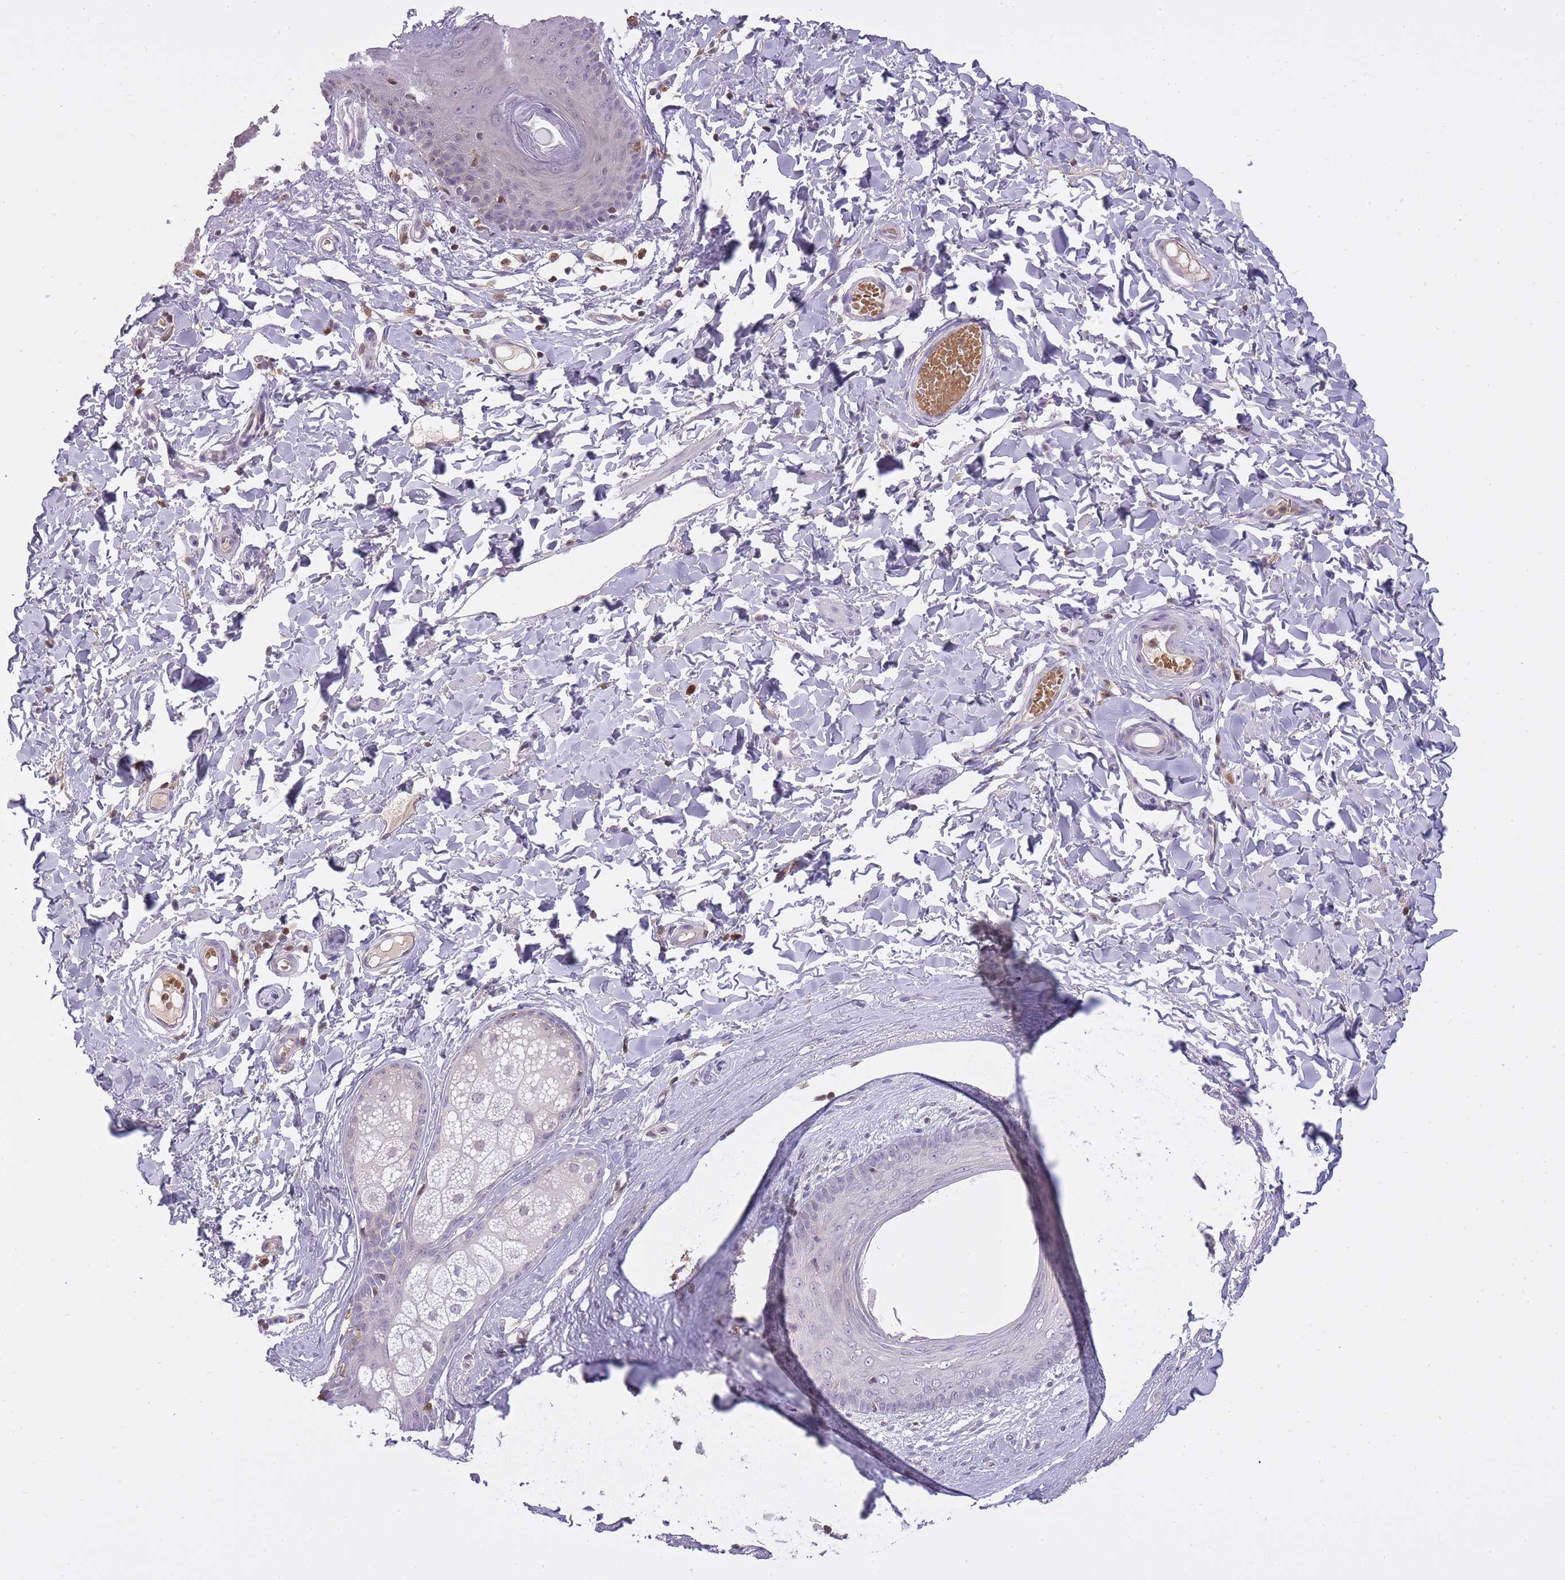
{"staining": {"intensity": "weak", "quantity": "<25%", "location": "nuclear"}, "tissue": "skin", "cell_type": "Epidermal cells", "image_type": "normal", "snomed": [{"axis": "morphology", "description": "Normal tissue, NOS"}, {"axis": "topography", "description": "Vulva"}], "caption": "DAB (3,3'-diaminobenzidine) immunohistochemical staining of benign human skin demonstrates no significant expression in epidermal cells.", "gene": "CXorf38", "patient": {"sex": "female", "age": 66}}